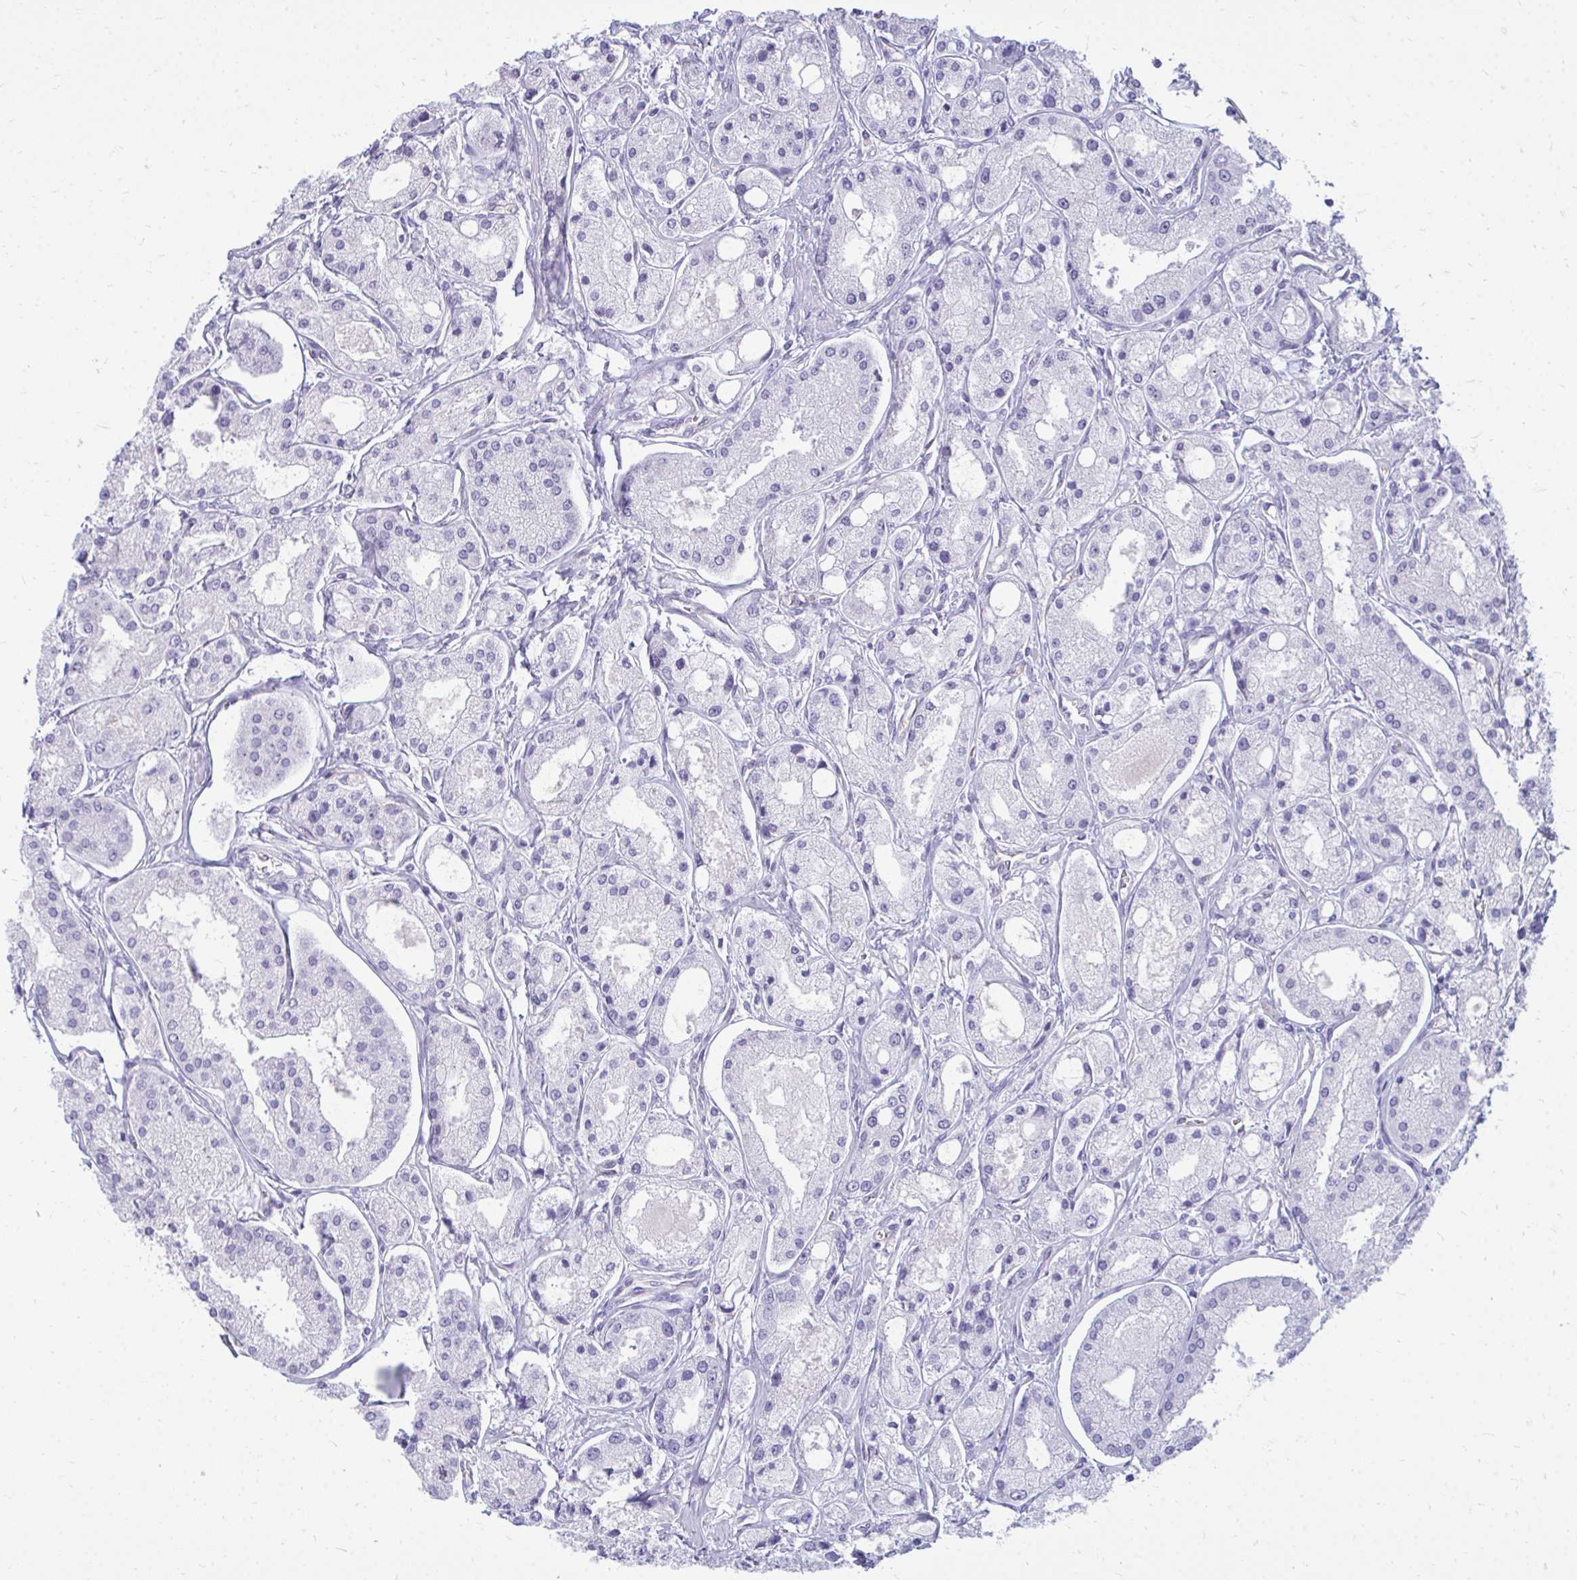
{"staining": {"intensity": "negative", "quantity": "none", "location": "none"}, "tissue": "prostate cancer", "cell_type": "Tumor cells", "image_type": "cancer", "snomed": [{"axis": "morphology", "description": "Adenocarcinoma, High grade"}, {"axis": "topography", "description": "Prostate"}], "caption": "The image demonstrates no staining of tumor cells in prostate cancer (adenocarcinoma (high-grade)).", "gene": "FABP3", "patient": {"sex": "male", "age": 66}}